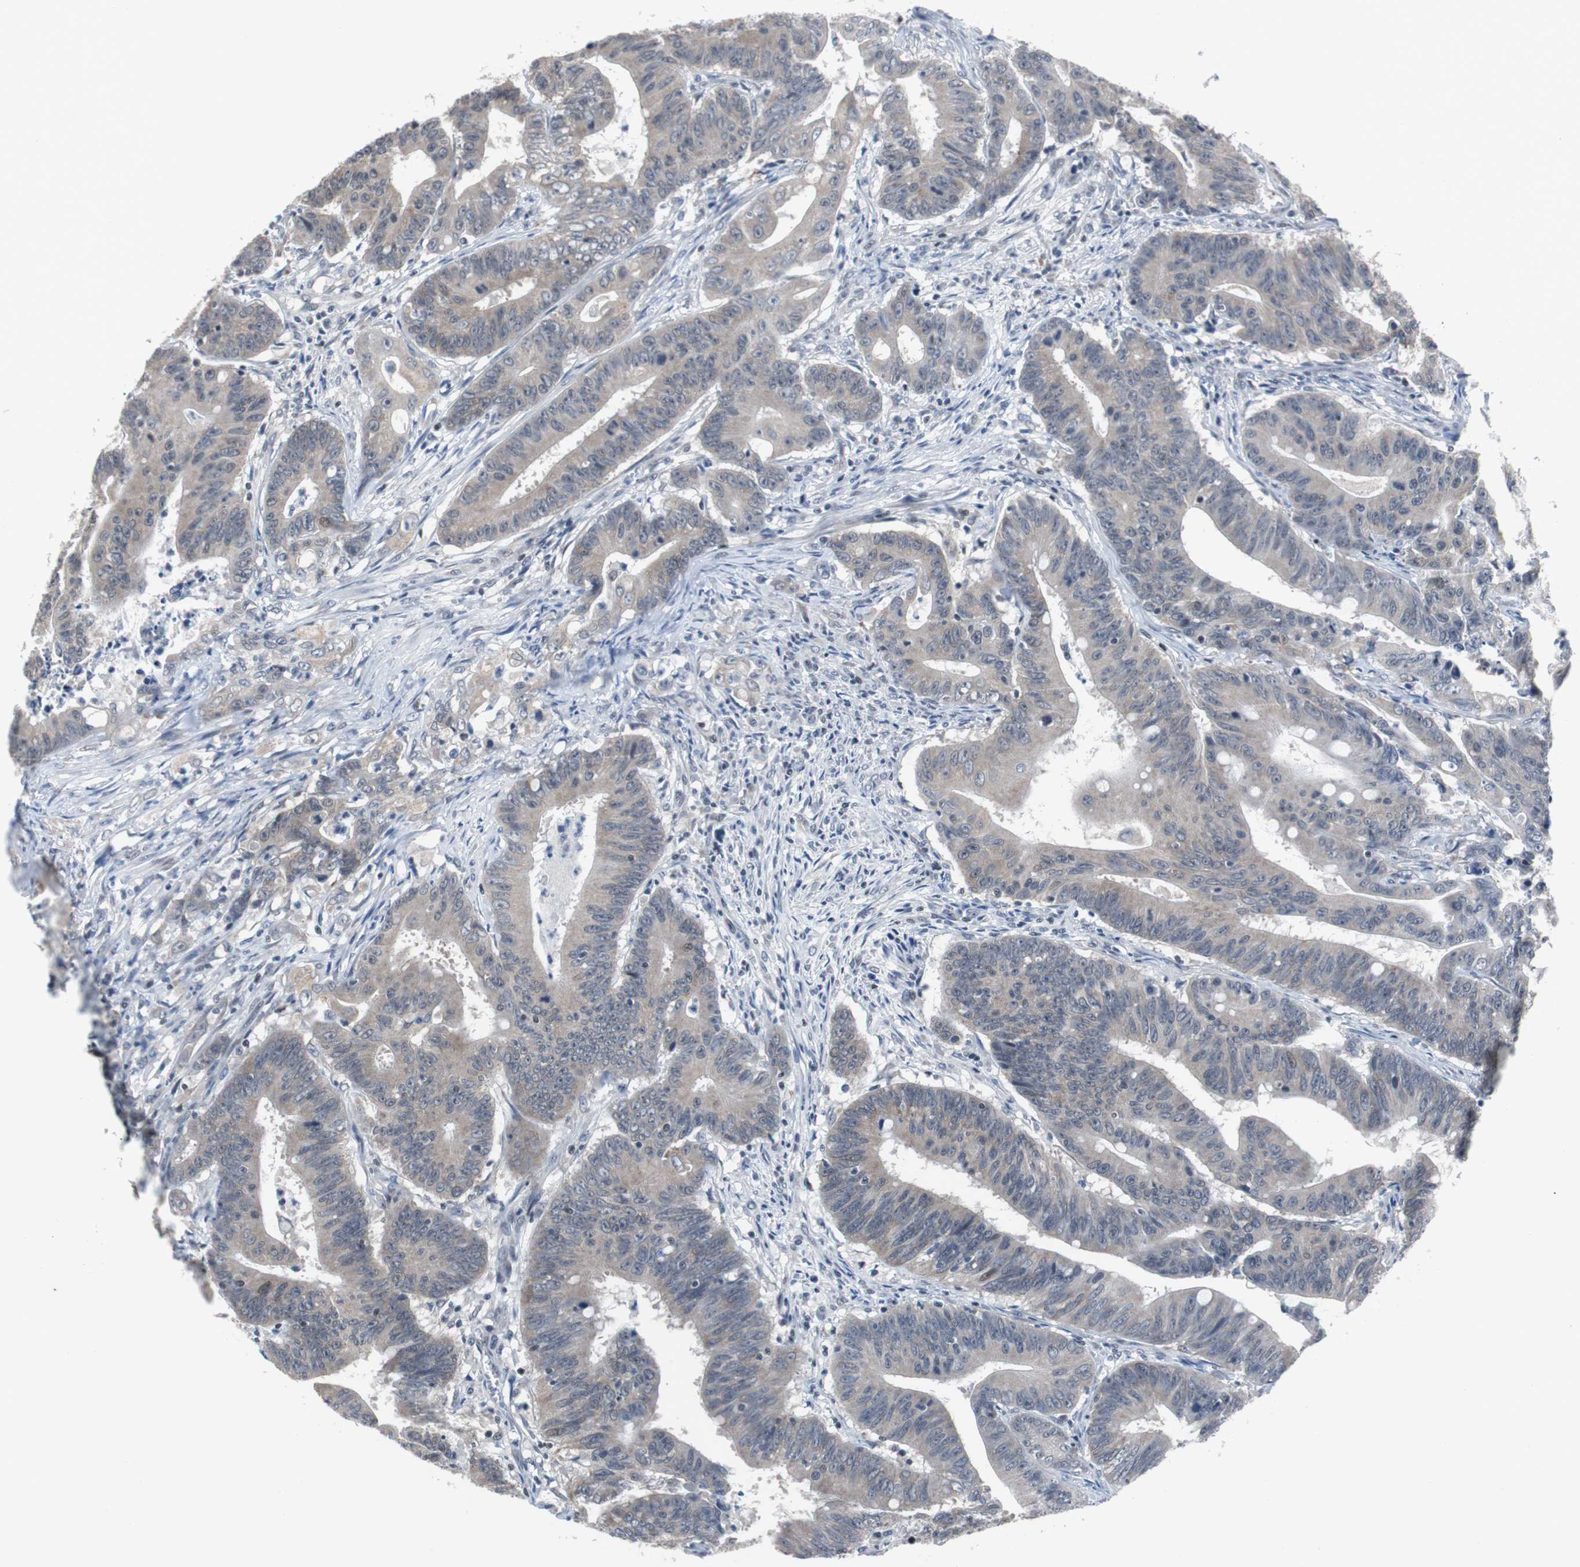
{"staining": {"intensity": "weak", "quantity": "25%-75%", "location": "cytoplasmic/membranous"}, "tissue": "colorectal cancer", "cell_type": "Tumor cells", "image_type": "cancer", "snomed": [{"axis": "morphology", "description": "Adenocarcinoma, NOS"}, {"axis": "topography", "description": "Colon"}], "caption": "Brown immunohistochemical staining in human colorectal adenocarcinoma shows weak cytoplasmic/membranous expression in about 25%-75% of tumor cells. (DAB (3,3'-diaminobenzidine) = brown stain, brightfield microscopy at high magnification).", "gene": "TP63", "patient": {"sex": "male", "age": 45}}